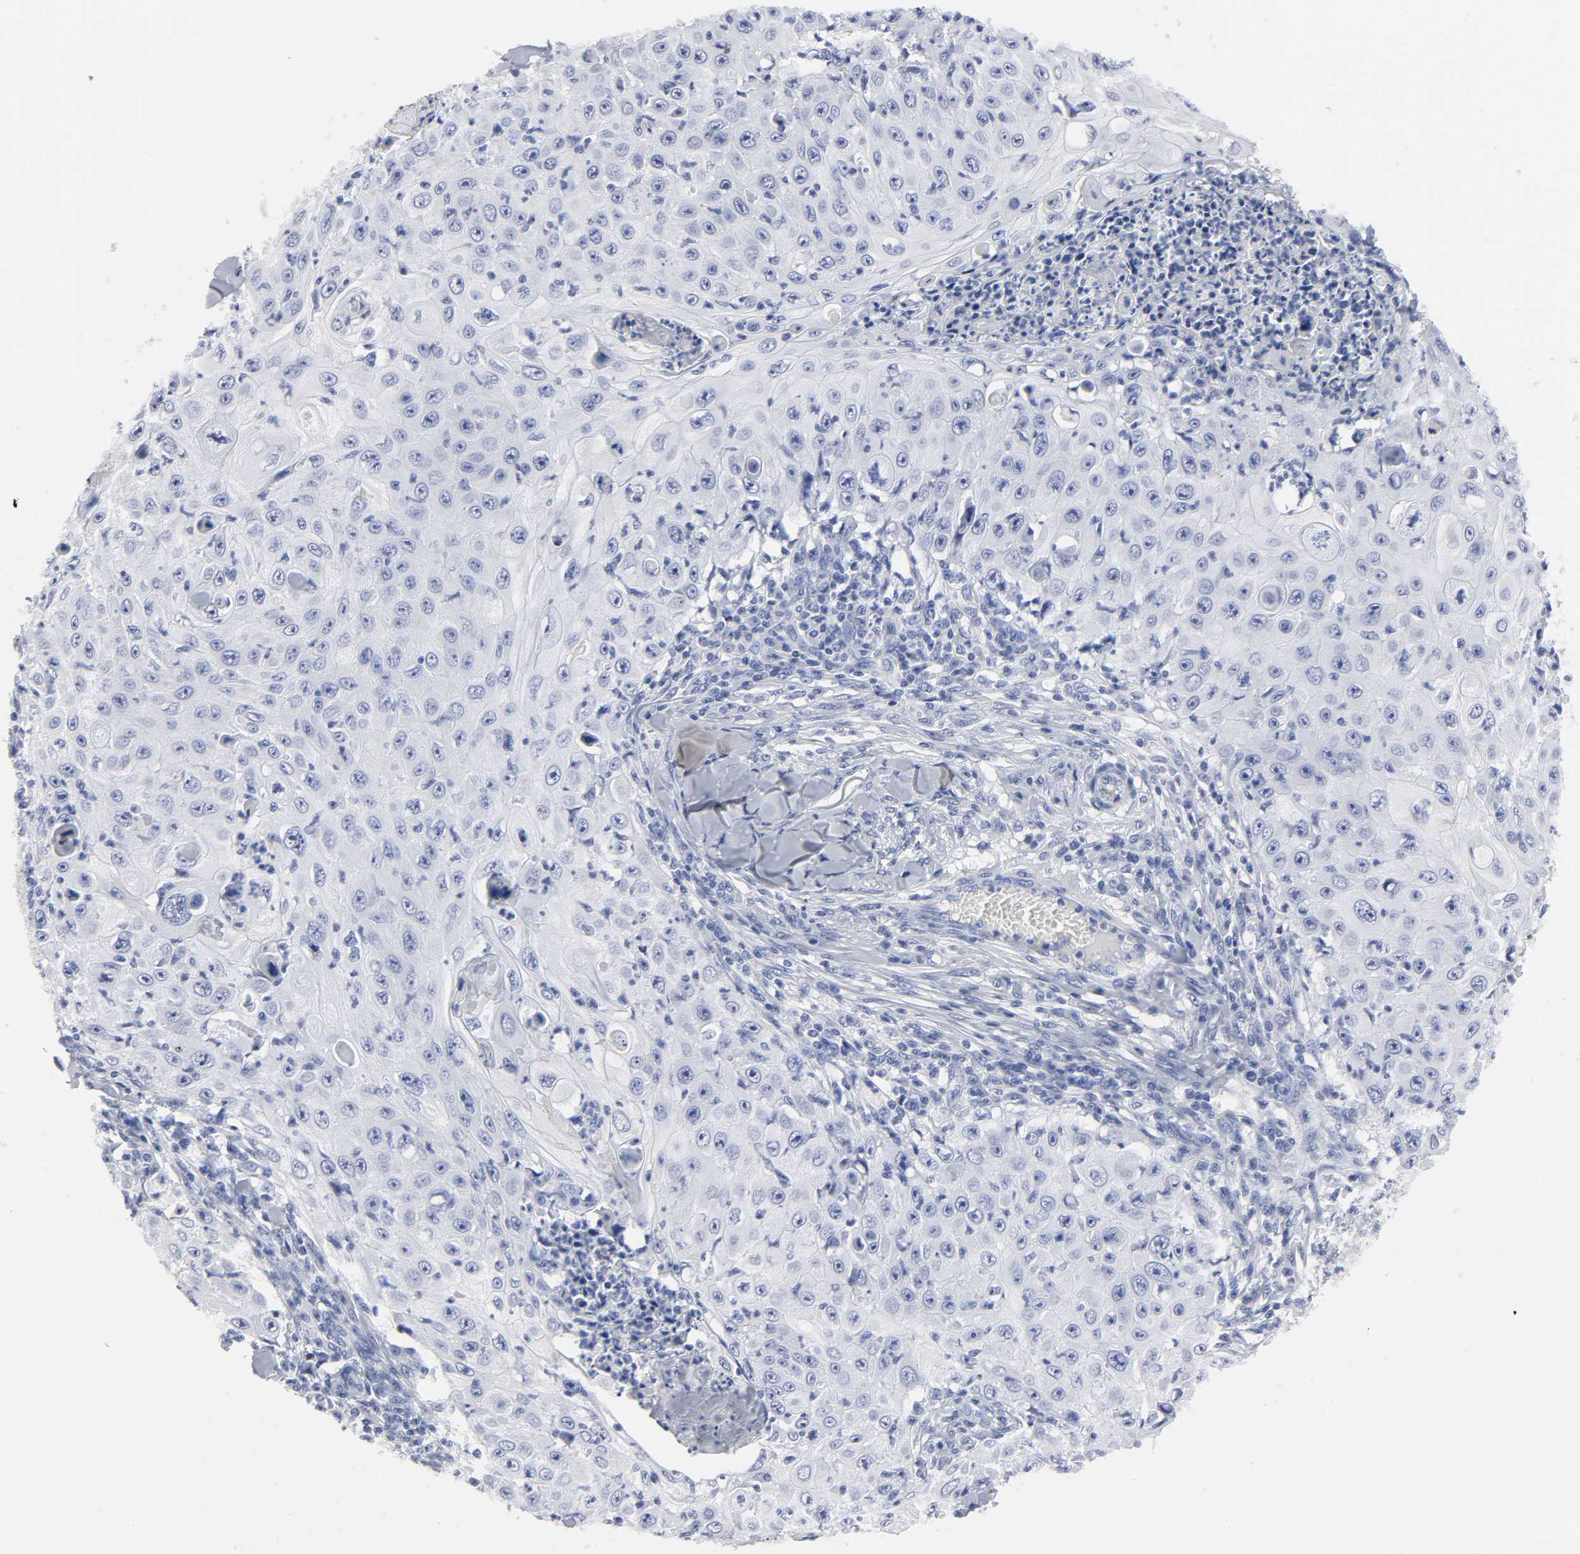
{"staining": {"intensity": "negative", "quantity": "none", "location": "none"}, "tissue": "skin cancer", "cell_type": "Tumor cells", "image_type": "cancer", "snomed": [{"axis": "morphology", "description": "Squamous cell carcinoma, NOS"}, {"axis": "topography", "description": "Skin"}], "caption": "Human skin squamous cell carcinoma stained for a protein using IHC displays no staining in tumor cells.", "gene": "HNF4A", "patient": {"sex": "male", "age": 86}}